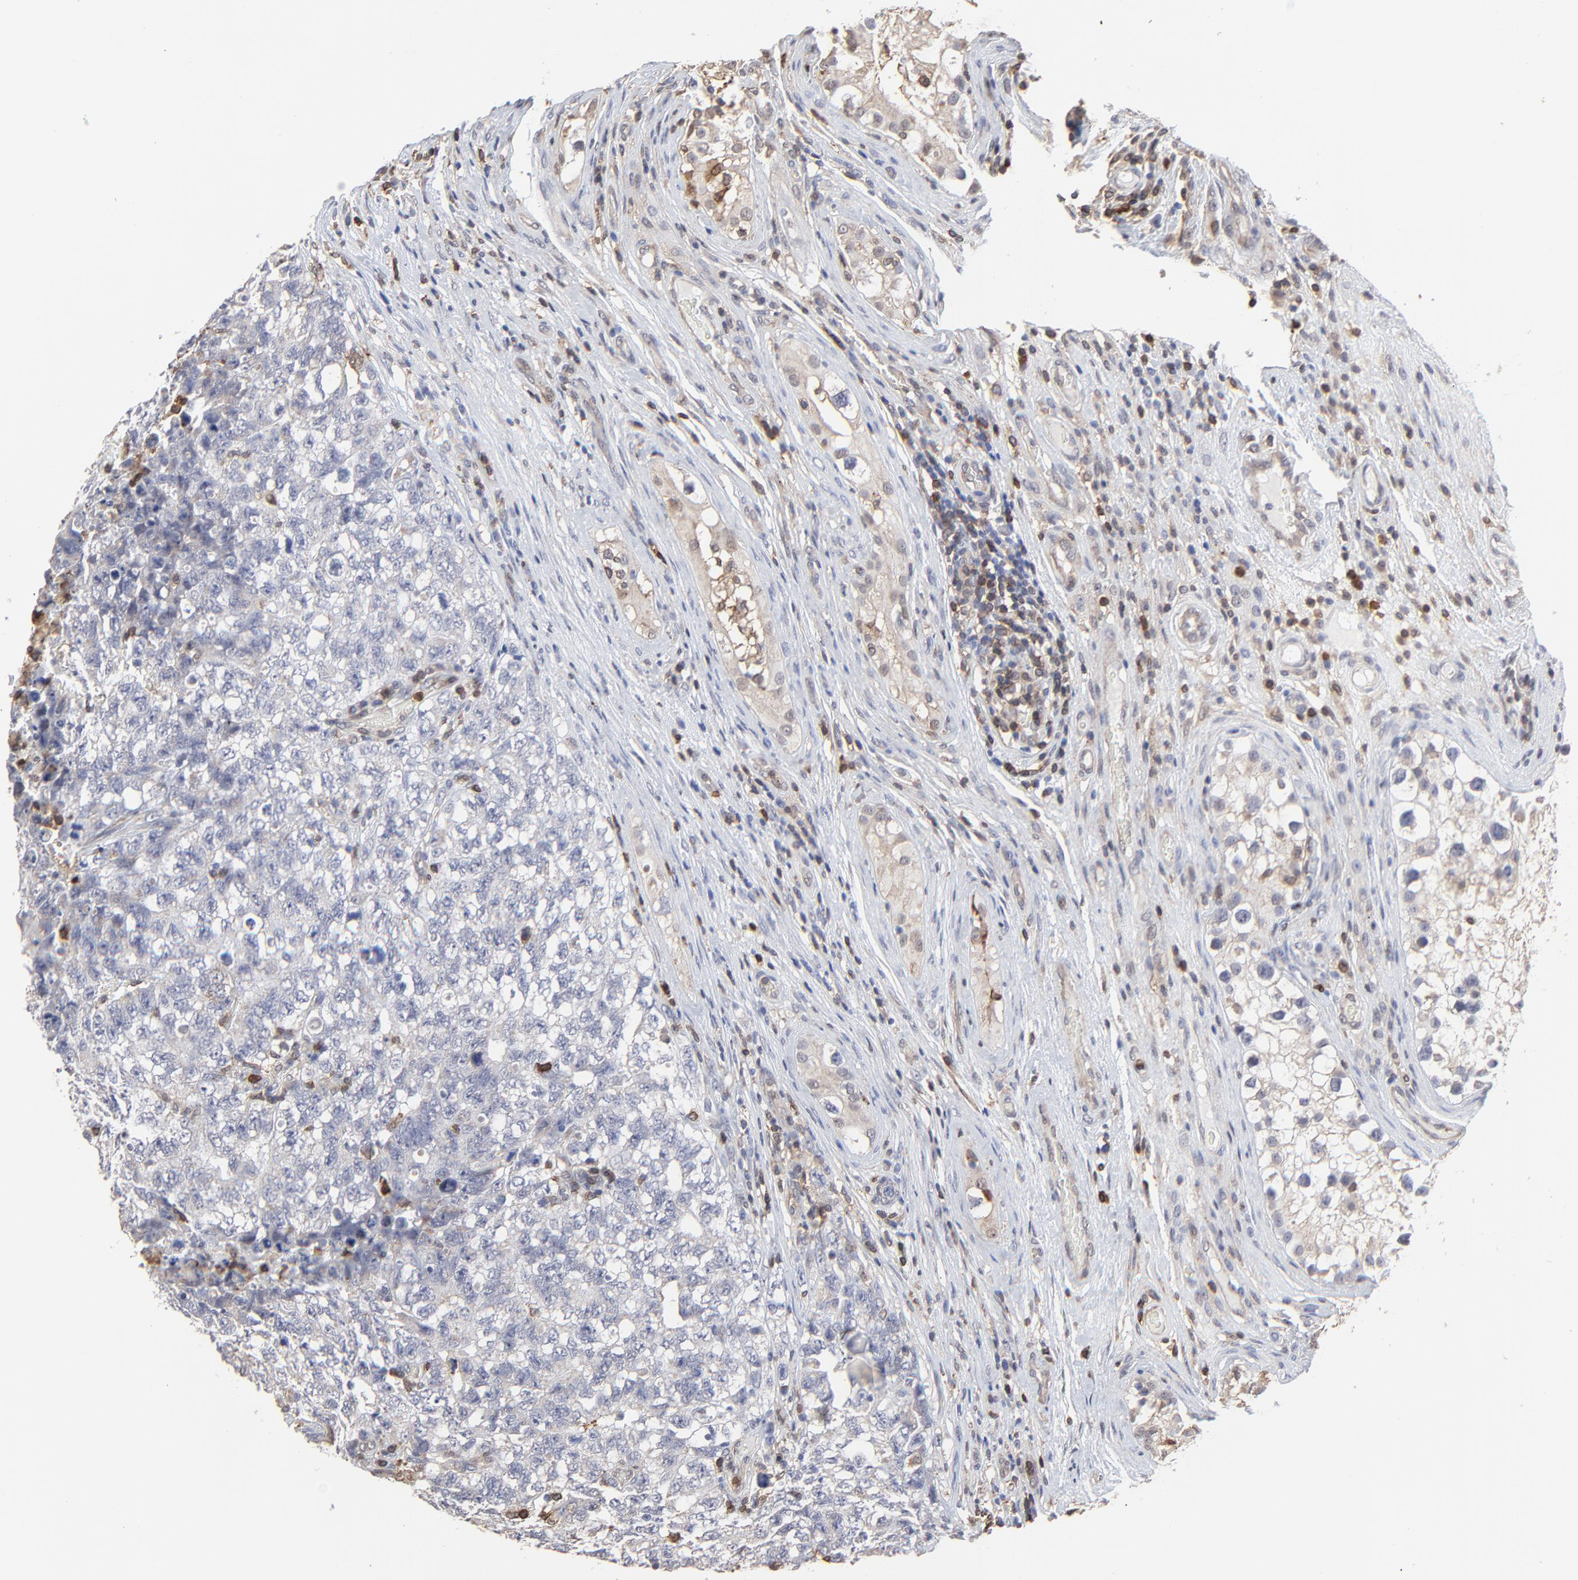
{"staining": {"intensity": "negative", "quantity": "none", "location": "none"}, "tissue": "testis cancer", "cell_type": "Tumor cells", "image_type": "cancer", "snomed": [{"axis": "morphology", "description": "Carcinoma, Embryonal, NOS"}, {"axis": "topography", "description": "Testis"}], "caption": "Immunohistochemistry (IHC) histopathology image of human embryonal carcinoma (testis) stained for a protein (brown), which shows no staining in tumor cells.", "gene": "SLC6A14", "patient": {"sex": "male", "age": 31}}